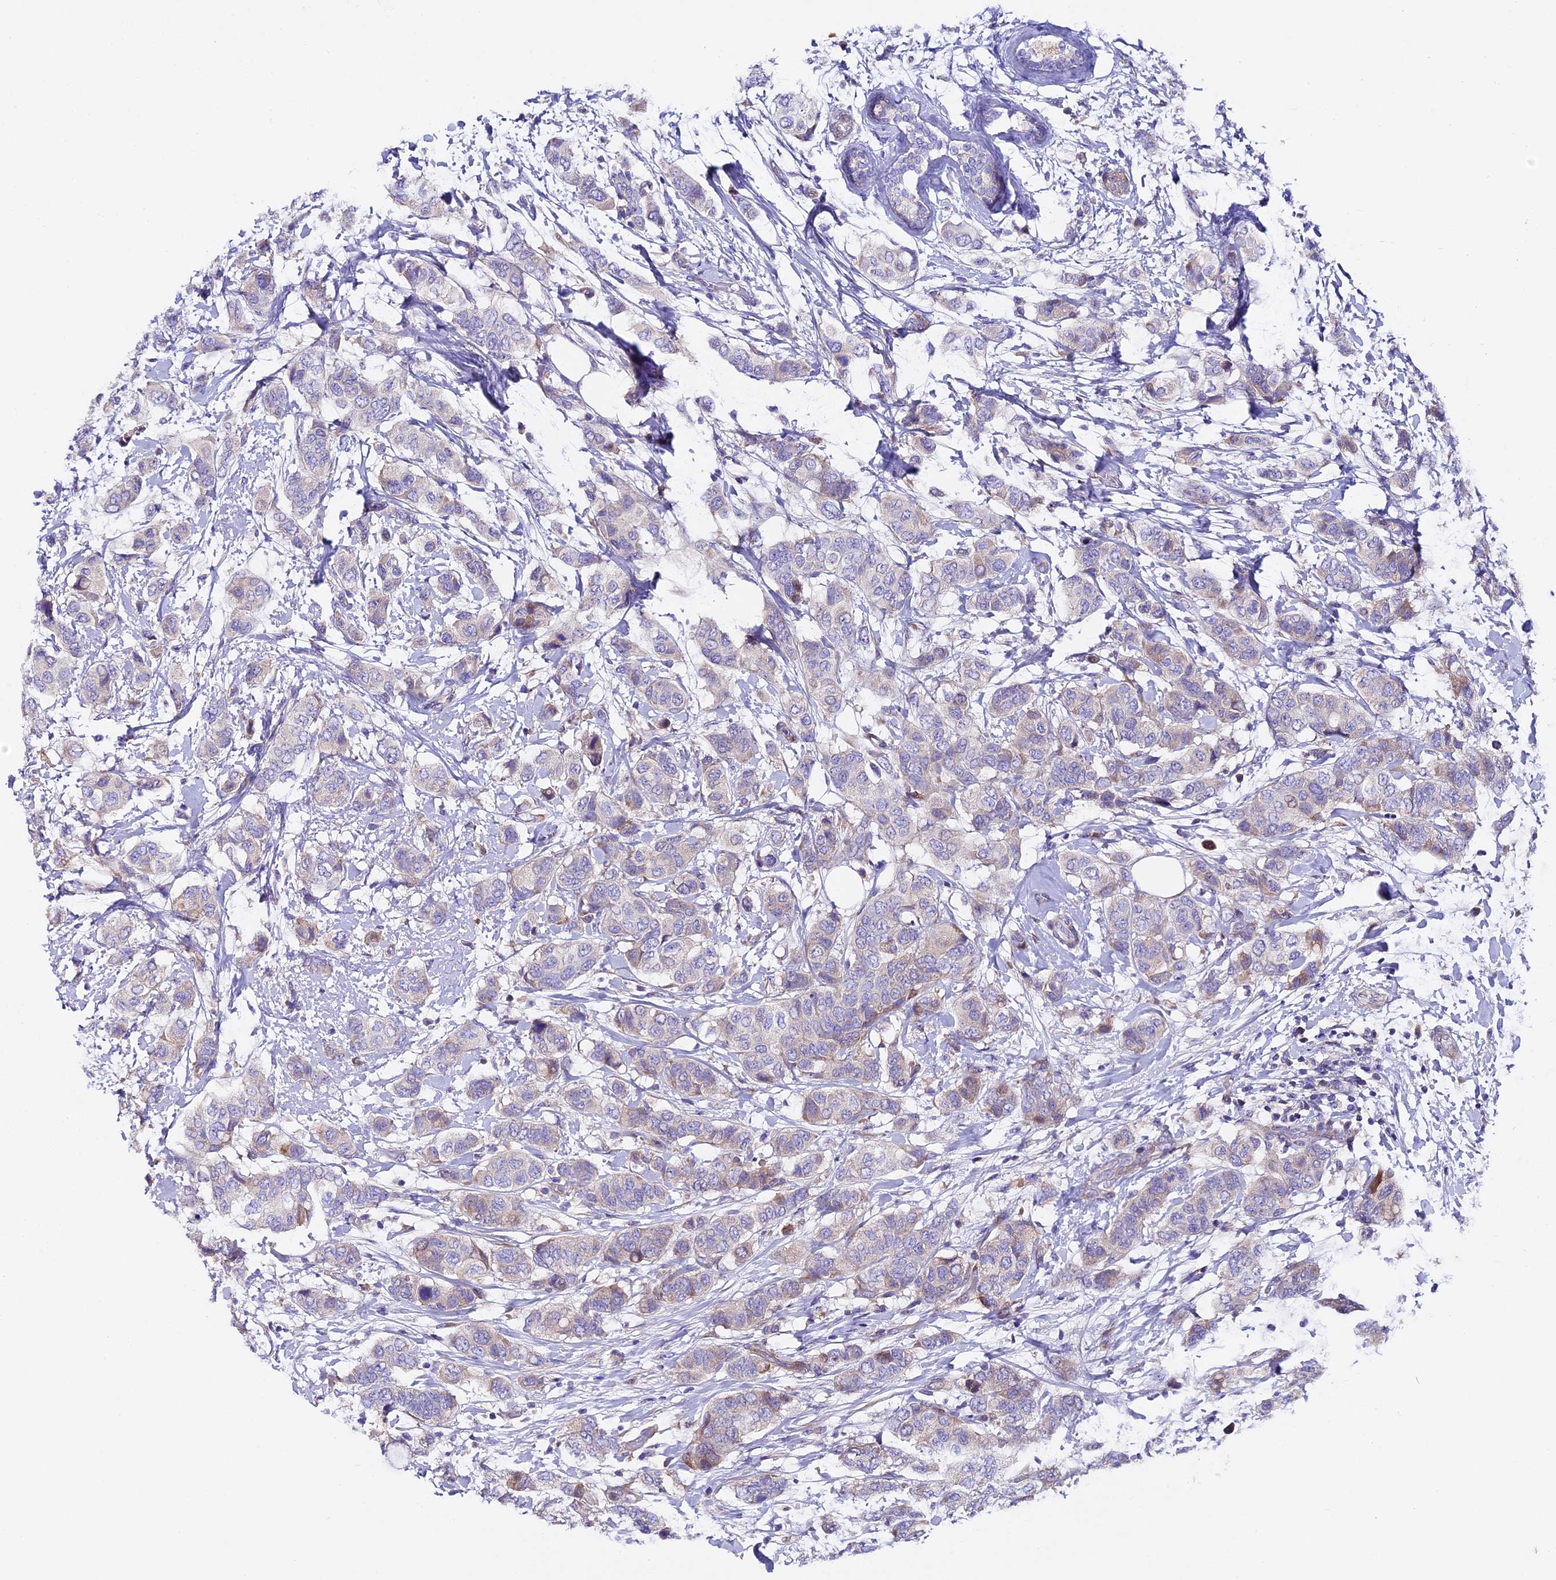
{"staining": {"intensity": "negative", "quantity": "none", "location": "none"}, "tissue": "breast cancer", "cell_type": "Tumor cells", "image_type": "cancer", "snomed": [{"axis": "morphology", "description": "Lobular carcinoma"}, {"axis": "topography", "description": "Breast"}], "caption": "Human lobular carcinoma (breast) stained for a protein using immunohistochemistry shows no staining in tumor cells.", "gene": "PIGU", "patient": {"sex": "female", "age": 51}}